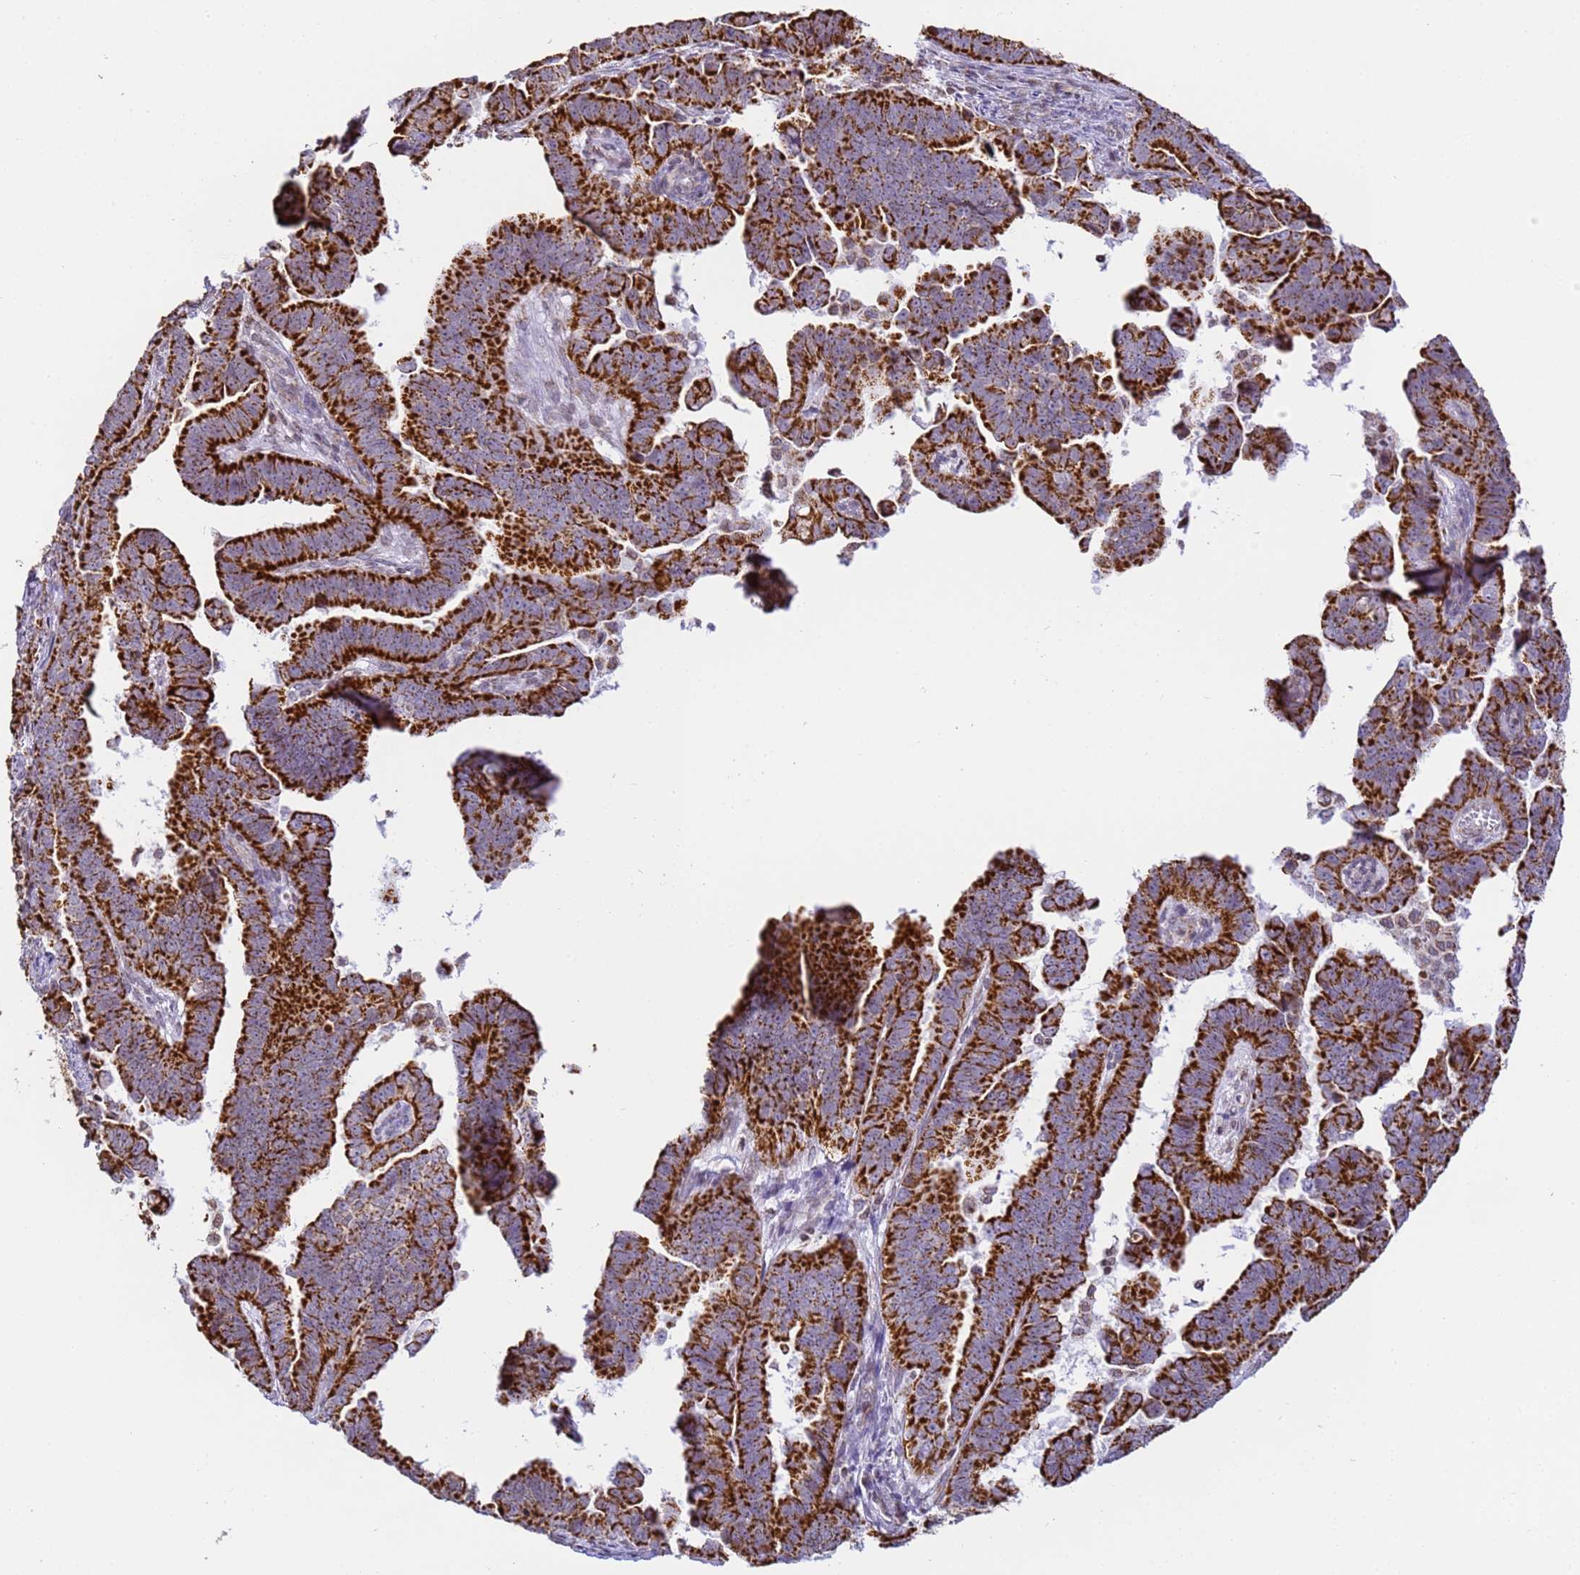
{"staining": {"intensity": "strong", "quantity": ">75%", "location": "cytoplasmic/membranous"}, "tissue": "endometrial cancer", "cell_type": "Tumor cells", "image_type": "cancer", "snomed": [{"axis": "morphology", "description": "Adenocarcinoma, NOS"}, {"axis": "topography", "description": "Endometrium"}], "caption": "DAB immunohistochemical staining of endometrial cancer shows strong cytoplasmic/membranous protein staining in about >75% of tumor cells.", "gene": "HSPE1", "patient": {"sex": "female", "age": 75}}